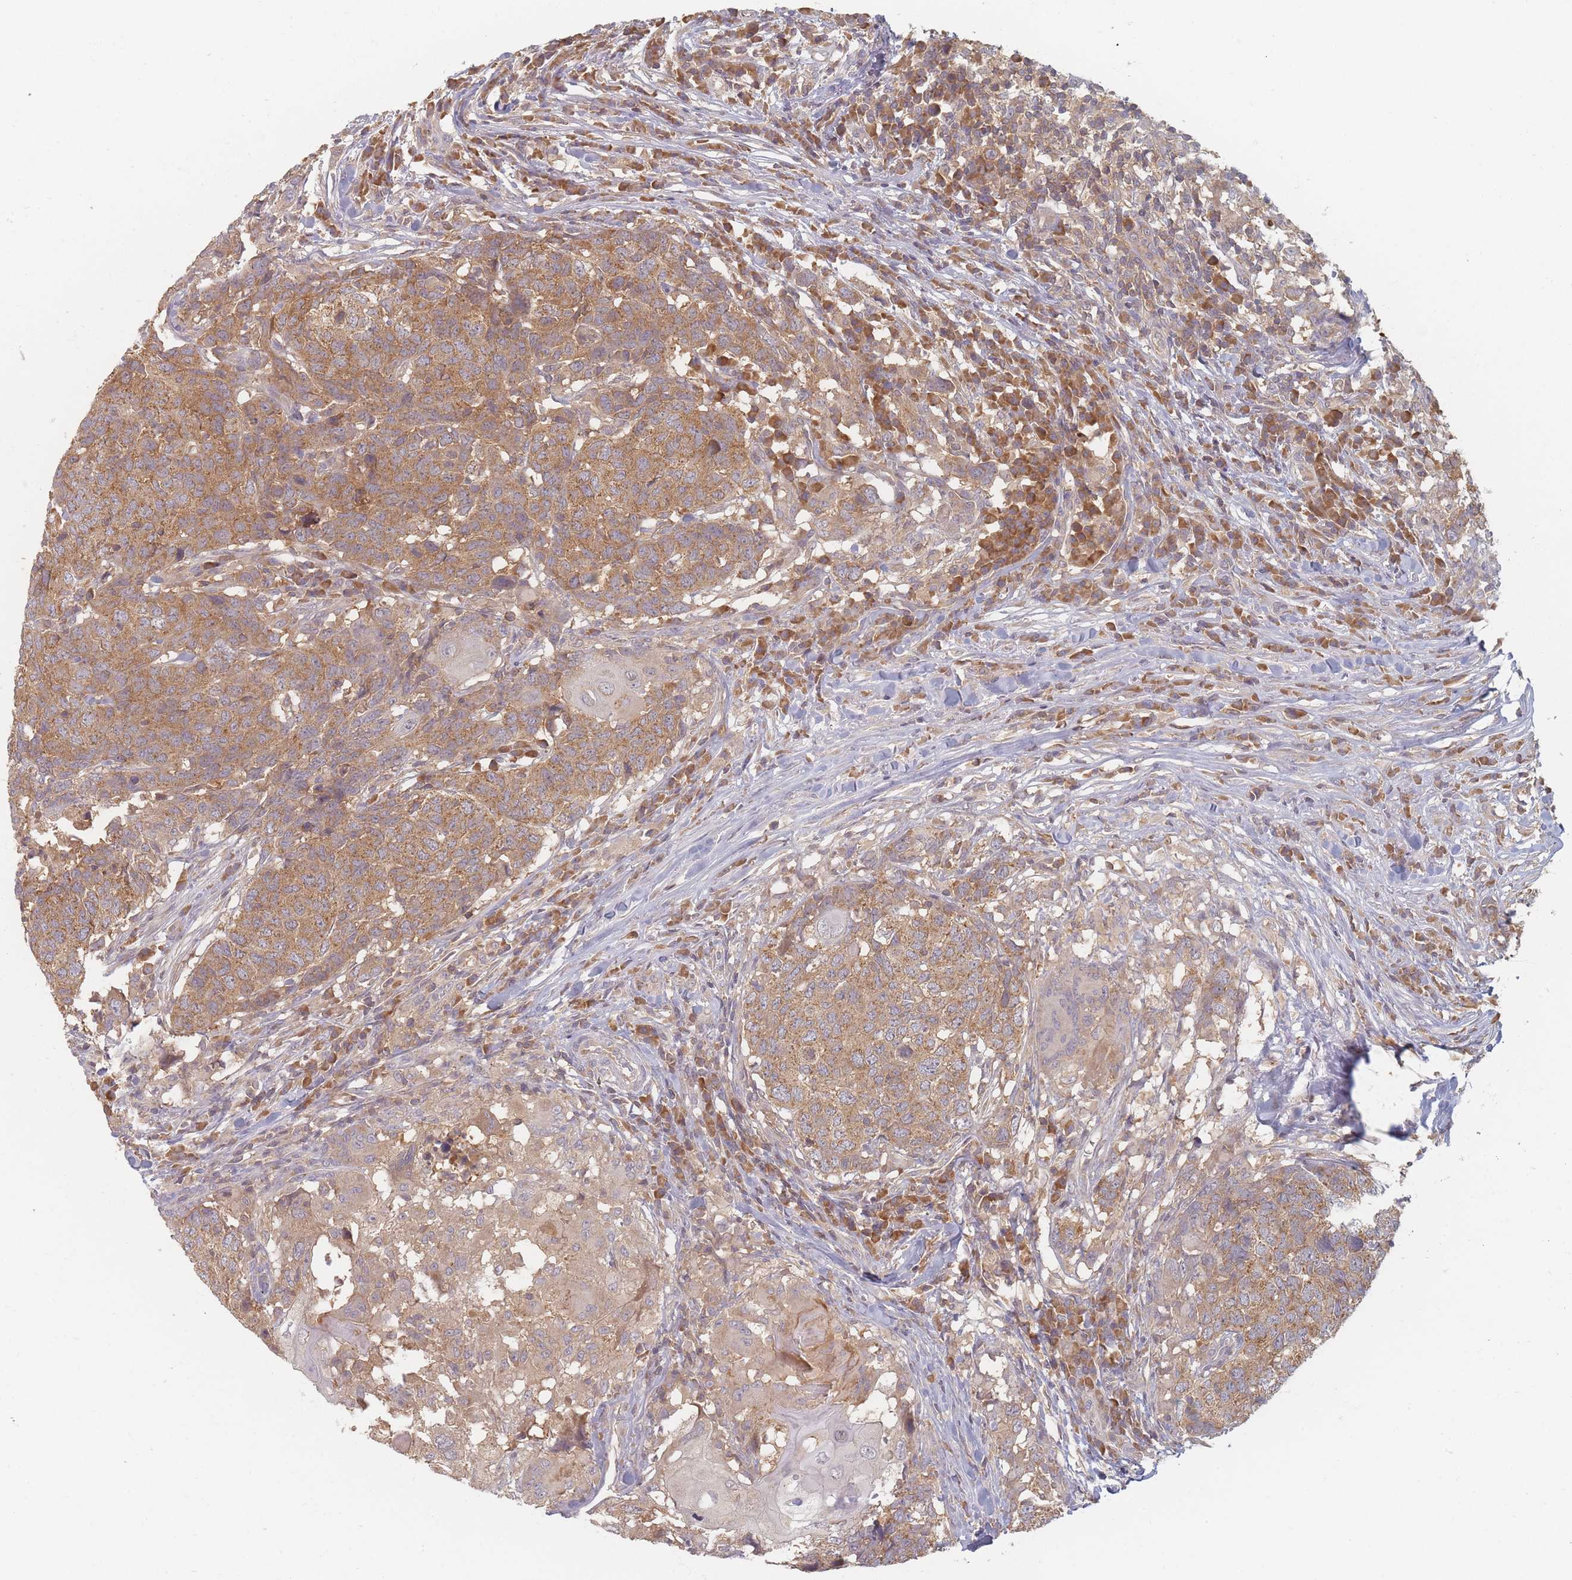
{"staining": {"intensity": "moderate", "quantity": ">75%", "location": "cytoplasmic/membranous"}, "tissue": "head and neck cancer", "cell_type": "Tumor cells", "image_type": "cancer", "snomed": [{"axis": "morphology", "description": "Normal tissue, NOS"}, {"axis": "morphology", "description": "Squamous cell carcinoma, NOS"}, {"axis": "topography", "description": "Skeletal muscle"}, {"axis": "topography", "description": "Vascular tissue"}, {"axis": "topography", "description": "Peripheral nerve tissue"}, {"axis": "topography", "description": "Head-Neck"}], "caption": "Immunohistochemistry (IHC) image of human head and neck squamous cell carcinoma stained for a protein (brown), which demonstrates medium levels of moderate cytoplasmic/membranous positivity in about >75% of tumor cells.", "gene": "SLC35F3", "patient": {"sex": "male", "age": 66}}